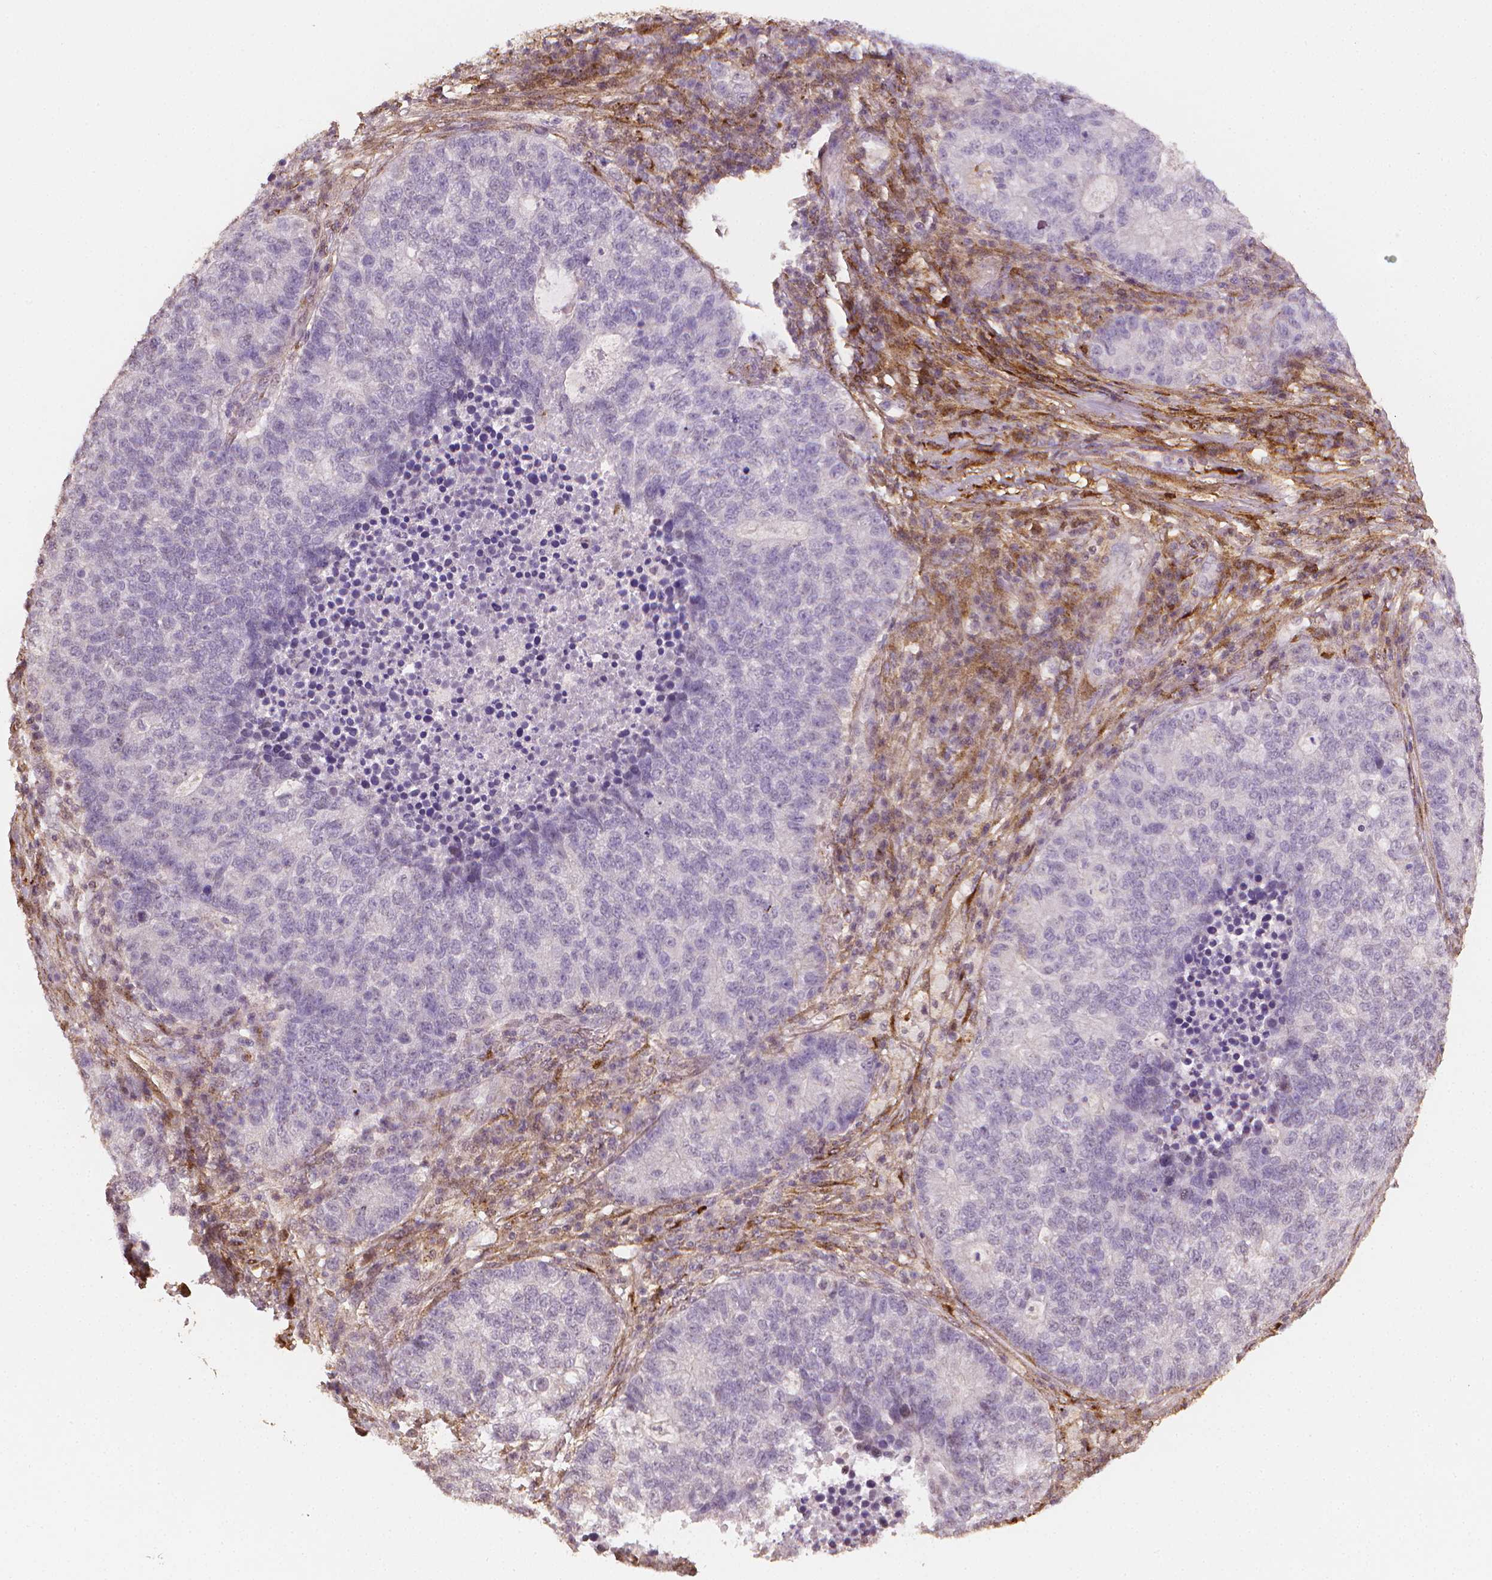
{"staining": {"intensity": "negative", "quantity": "none", "location": "none"}, "tissue": "lung cancer", "cell_type": "Tumor cells", "image_type": "cancer", "snomed": [{"axis": "morphology", "description": "Adenocarcinoma, NOS"}, {"axis": "topography", "description": "Lung"}], "caption": "This is a image of immunohistochemistry (IHC) staining of lung cancer, which shows no expression in tumor cells.", "gene": "DCN", "patient": {"sex": "male", "age": 57}}